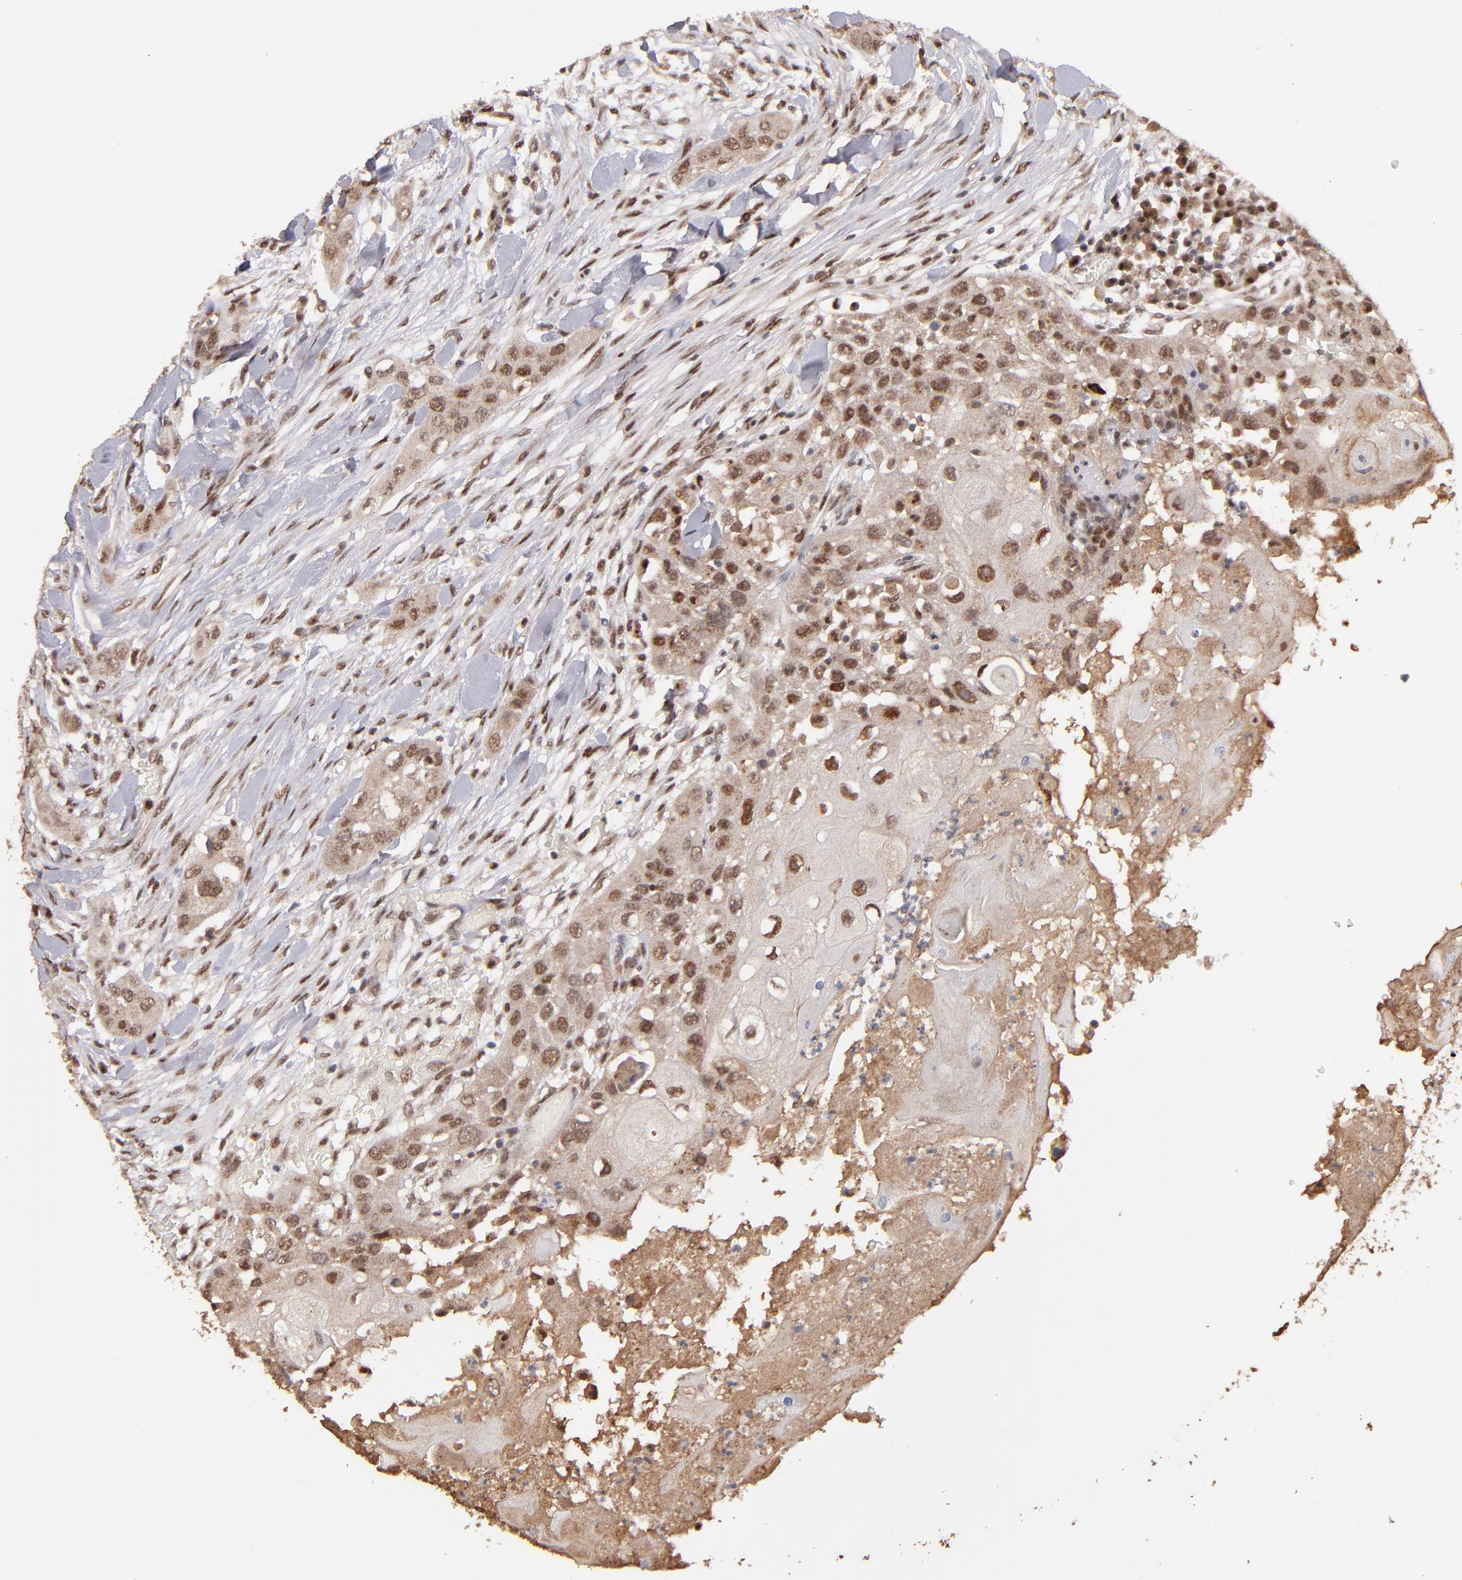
{"staining": {"intensity": "moderate", "quantity": ">75%", "location": "nuclear"}, "tissue": "head and neck cancer", "cell_type": "Tumor cells", "image_type": "cancer", "snomed": [{"axis": "morphology", "description": "Neoplasm, malignant, NOS"}, {"axis": "topography", "description": "Salivary gland"}, {"axis": "topography", "description": "Head-Neck"}], "caption": "Malignant neoplasm (head and neck) stained with a brown dye demonstrates moderate nuclear positive staining in about >75% of tumor cells.", "gene": "EAPP", "patient": {"sex": "male", "age": 43}}